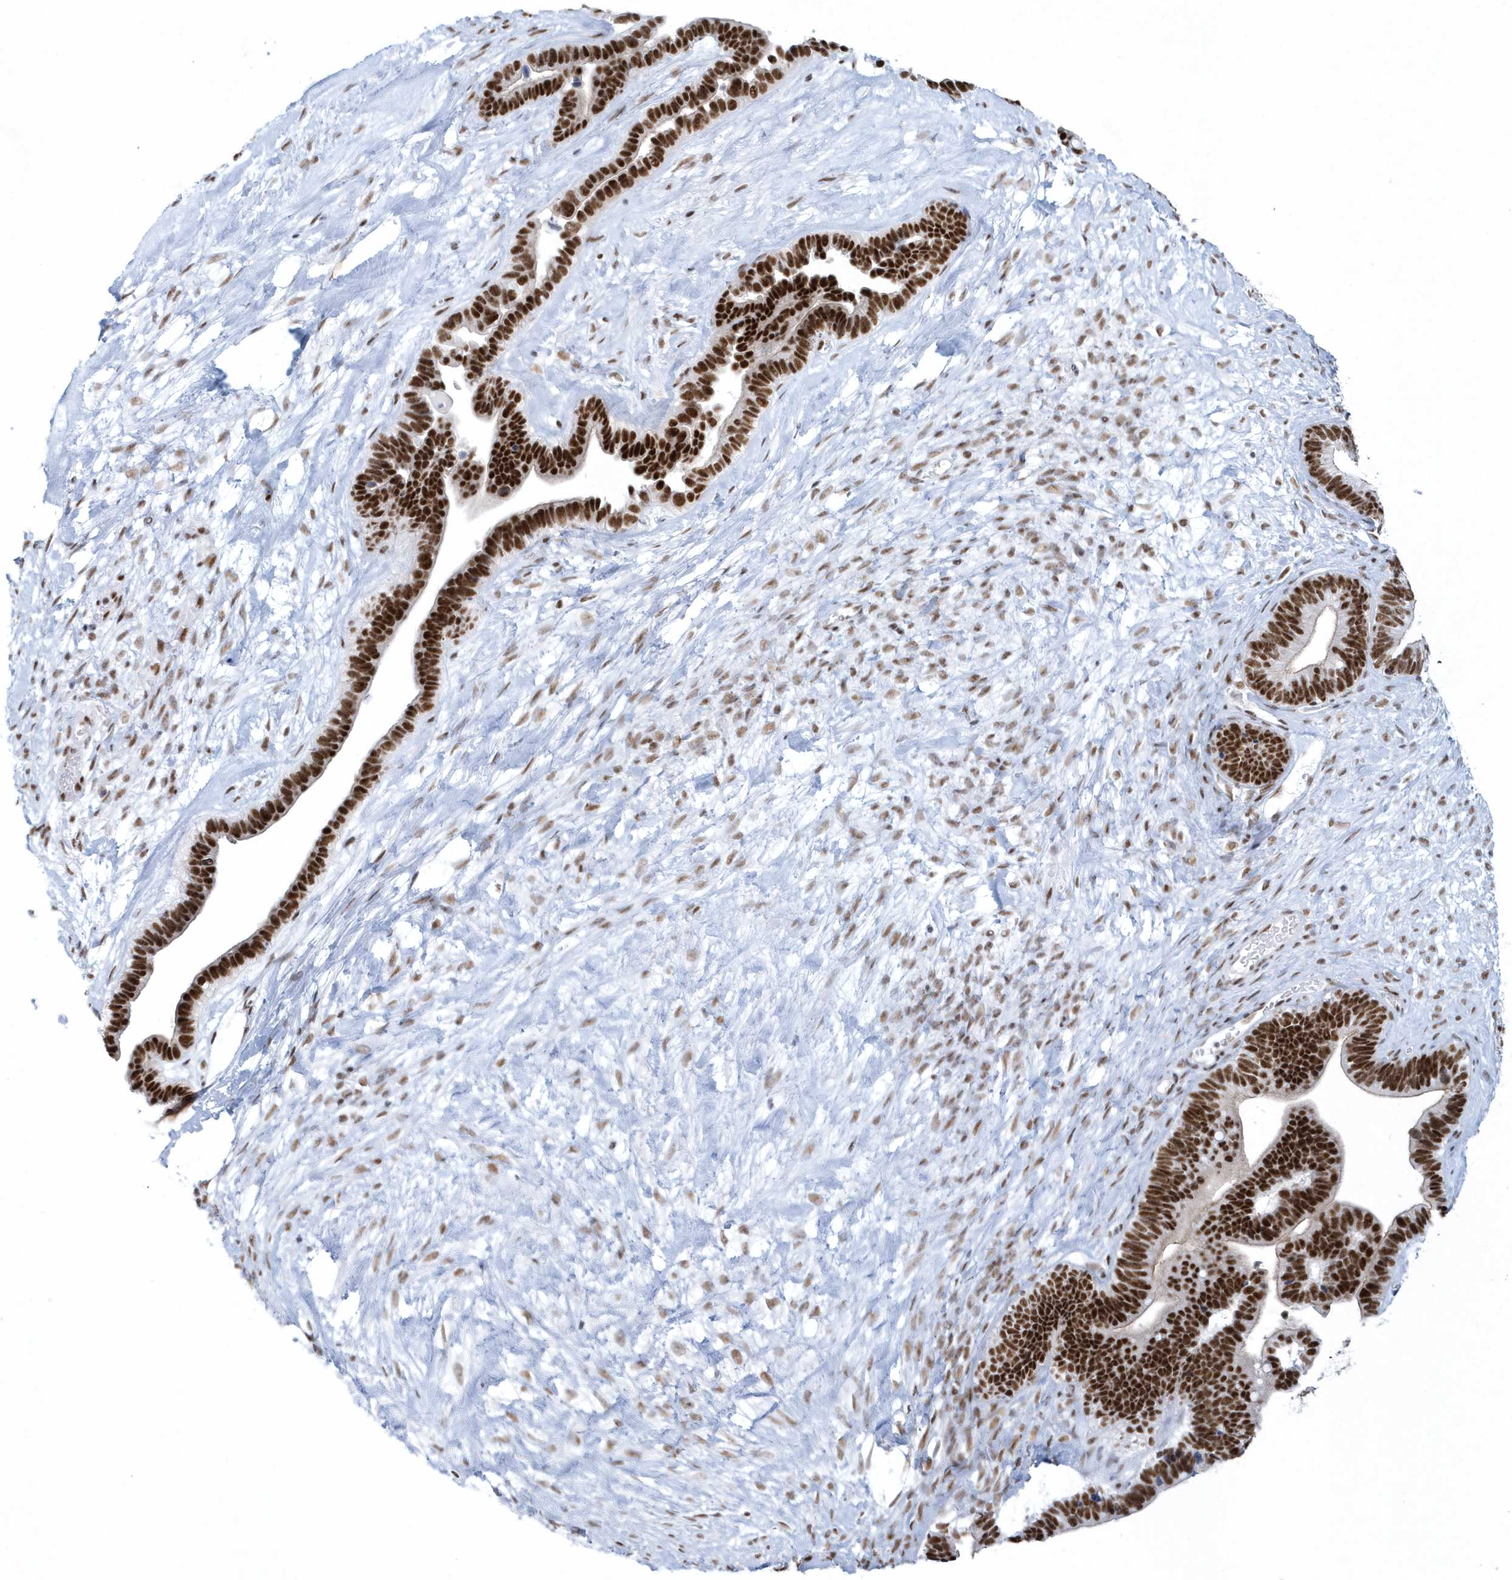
{"staining": {"intensity": "strong", "quantity": ">75%", "location": "nuclear"}, "tissue": "ovarian cancer", "cell_type": "Tumor cells", "image_type": "cancer", "snomed": [{"axis": "morphology", "description": "Cystadenocarcinoma, serous, NOS"}, {"axis": "topography", "description": "Ovary"}], "caption": "IHC of human ovarian serous cystadenocarcinoma displays high levels of strong nuclear expression in about >75% of tumor cells.", "gene": "DCLRE1A", "patient": {"sex": "female", "age": 56}}